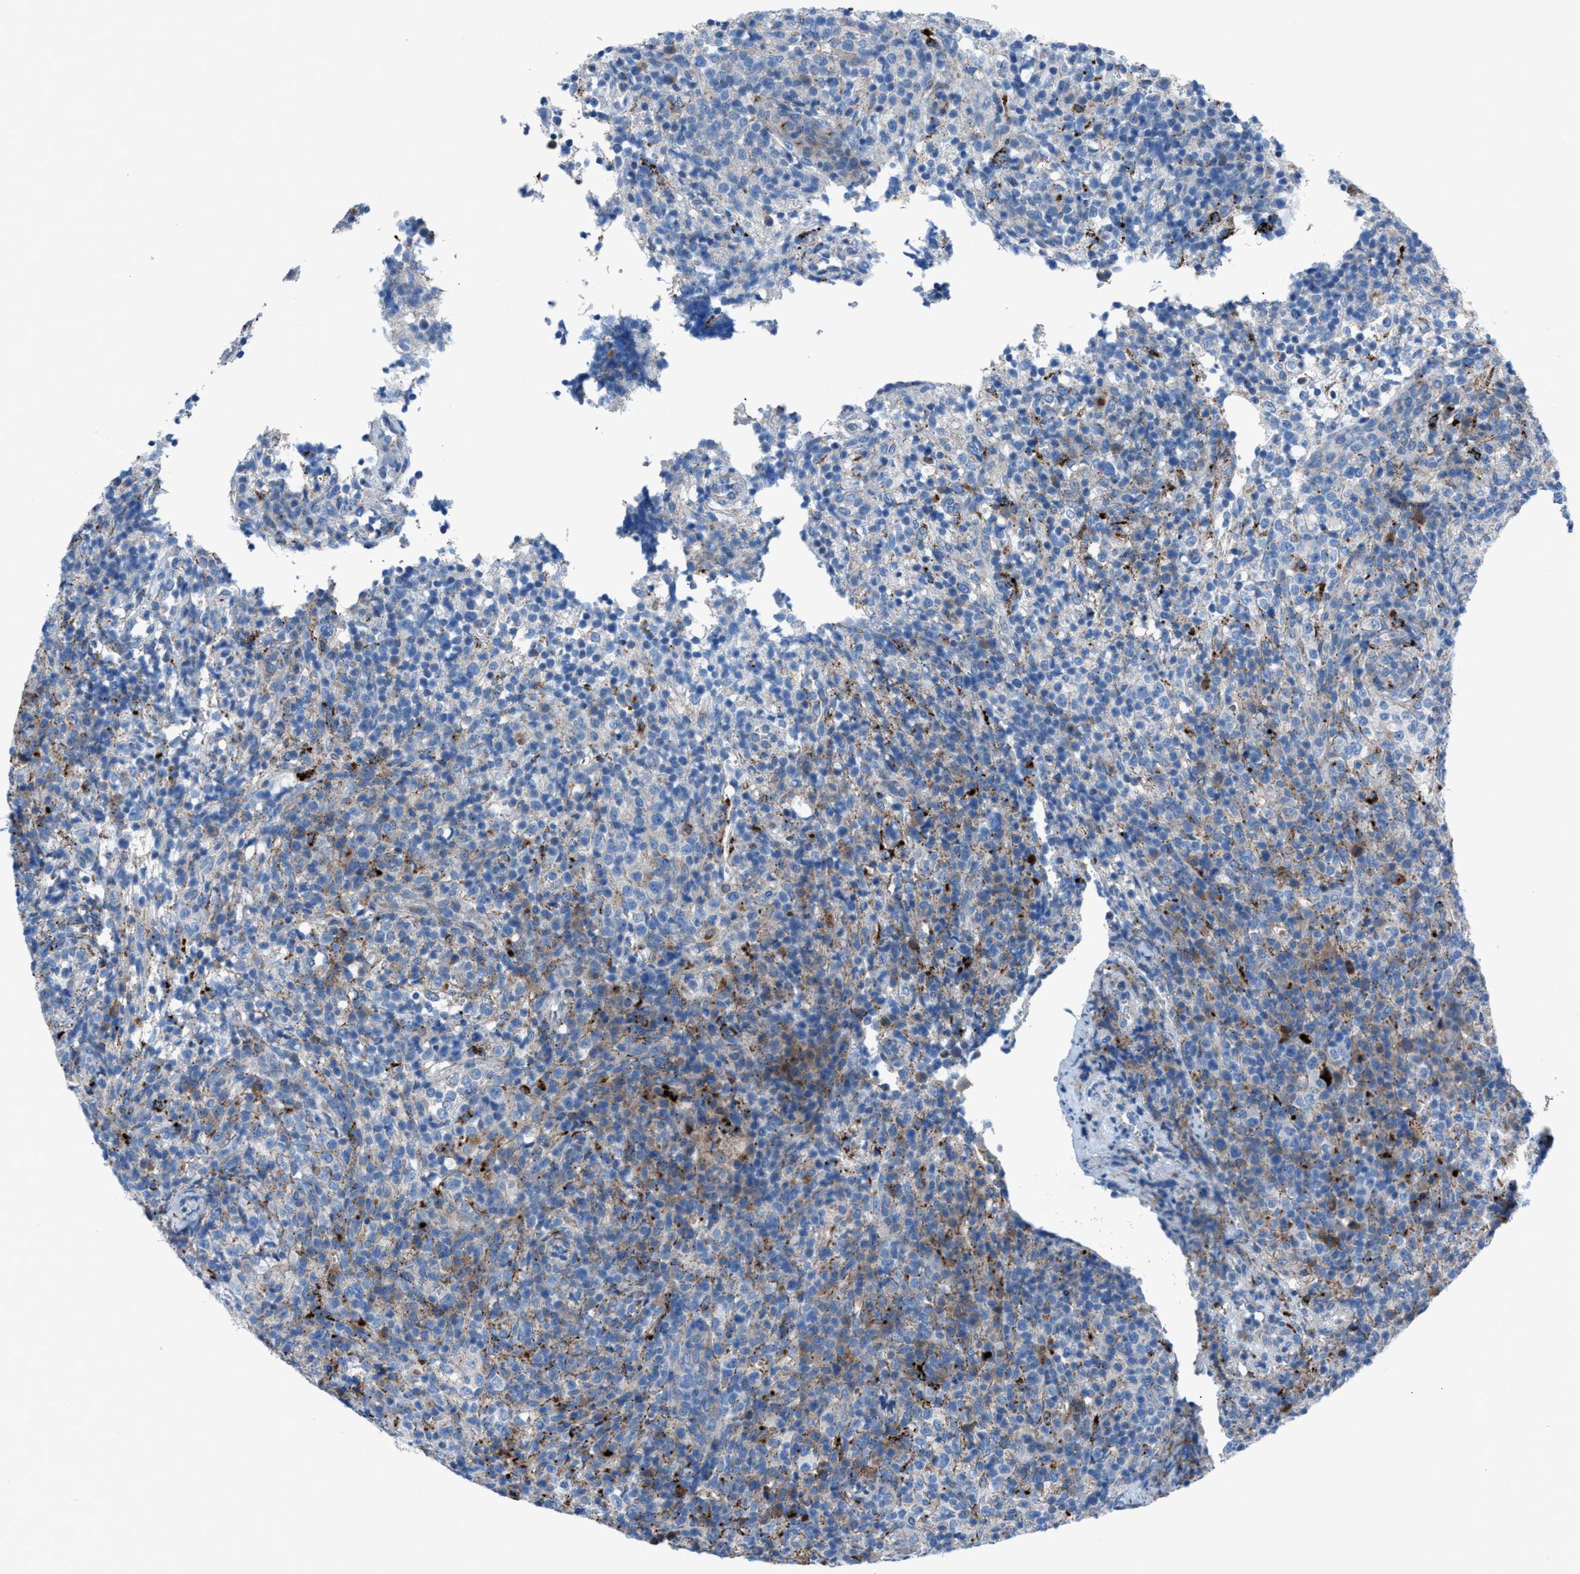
{"staining": {"intensity": "moderate", "quantity": "<25%", "location": "cytoplasmic/membranous"}, "tissue": "lymphoma", "cell_type": "Tumor cells", "image_type": "cancer", "snomed": [{"axis": "morphology", "description": "Malignant lymphoma, non-Hodgkin's type, High grade"}, {"axis": "topography", "description": "Lymph node"}], "caption": "Immunohistochemical staining of high-grade malignant lymphoma, non-Hodgkin's type shows moderate cytoplasmic/membranous protein expression in about <25% of tumor cells. (DAB (3,3'-diaminobenzidine) = brown stain, brightfield microscopy at high magnification).", "gene": "CD1B", "patient": {"sex": "female", "age": 76}}